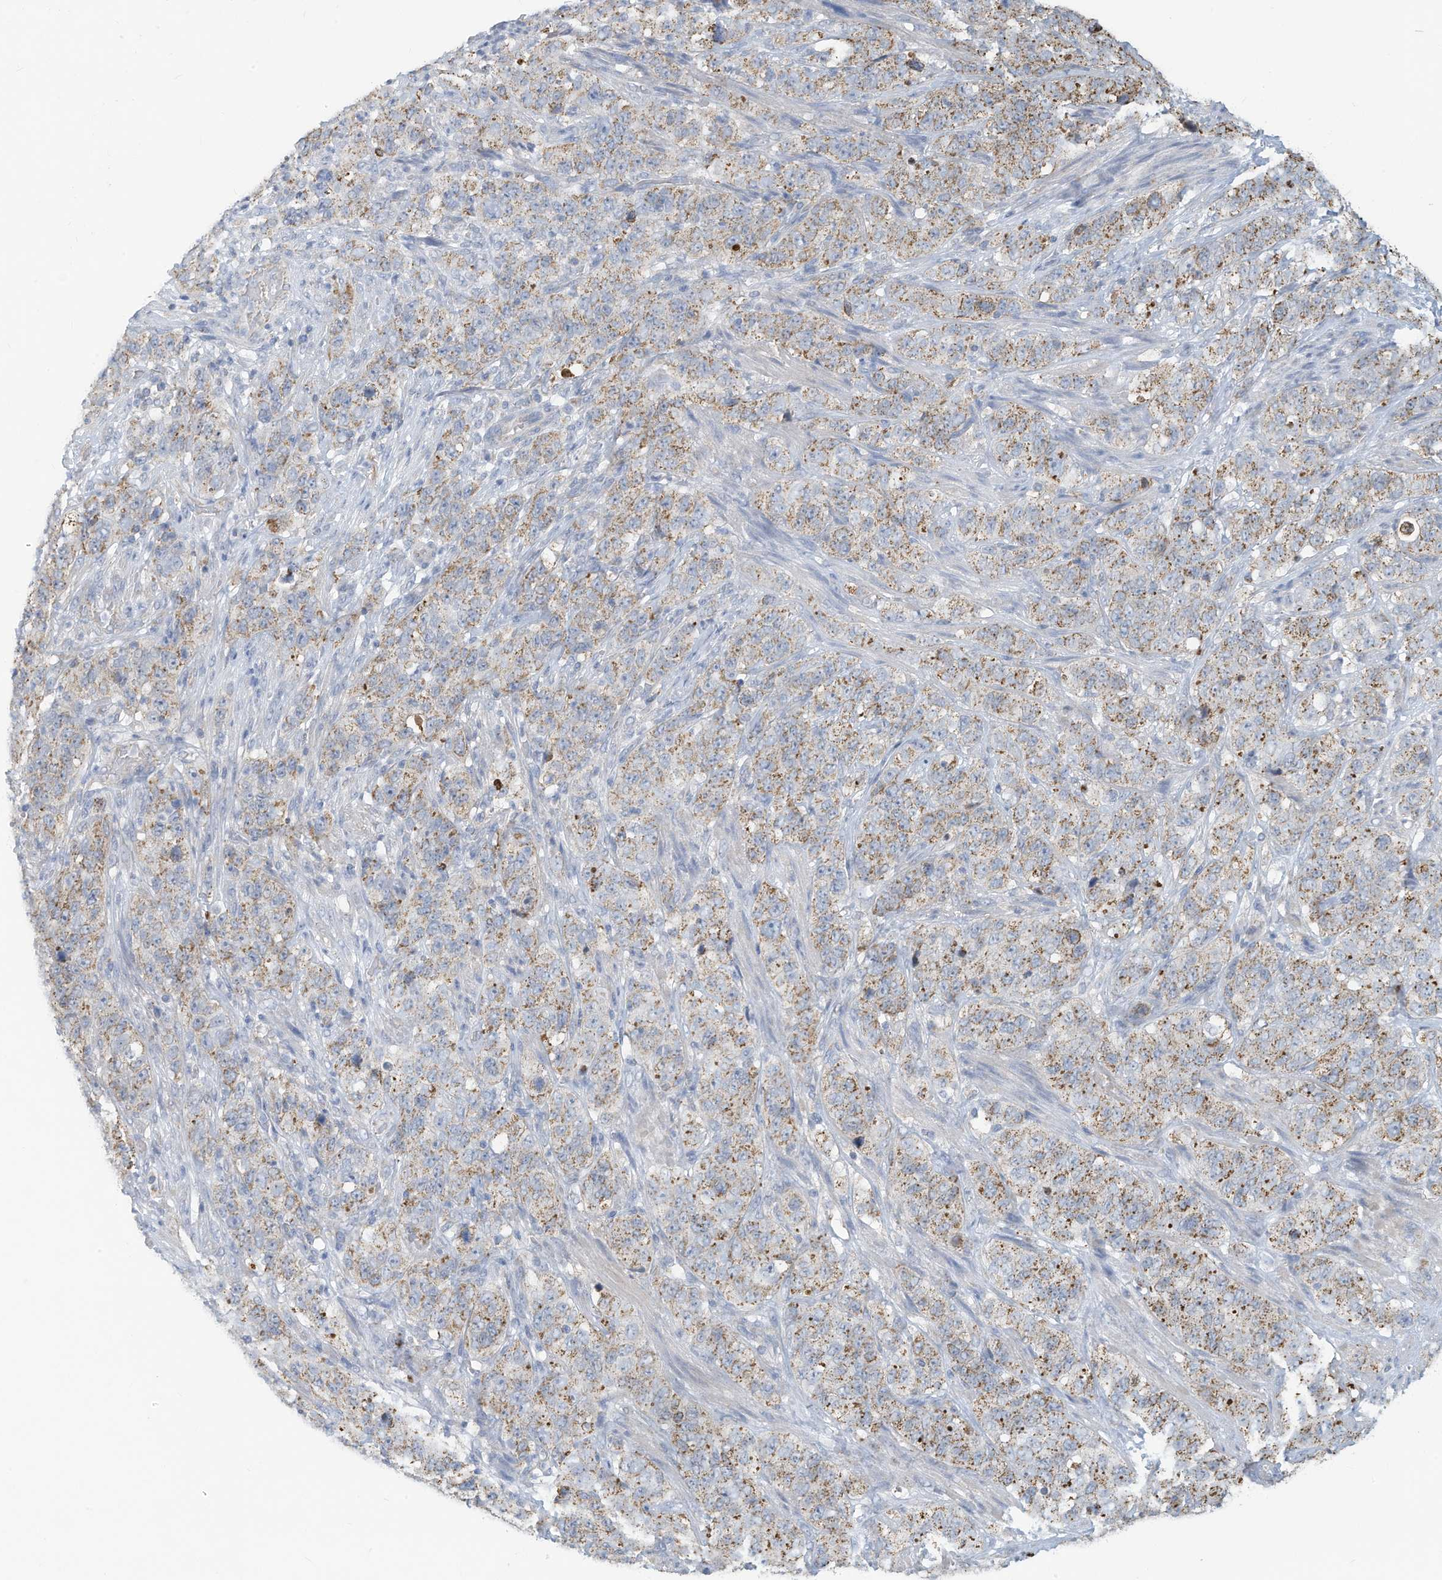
{"staining": {"intensity": "moderate", "quantity": "25%-75%", "location": "cytoplasmic/membranous"}, "tissue": "stomach cancer", "cell_type": "Tumor cells", "image_type": "cancer", "snomed": [{"axis": "morphology", "description": "Adenocarcinoma, NOS"}, {"axis": "topography", "description": "Stomach"}], "caption": "Immunohistochemistry photomicrograph of neoplastic tissue: human stomach cancer (adenocarcinoma) stained using immunohistochemistry exhibits medium levels of moderate protein expression localized specifically in the cytoplasmic/membranous of tumor cells, appearing as a cytoplasmic/membranous brown color.", "gene": "NLN", "patient": {"sex": "male", "age": 48}}